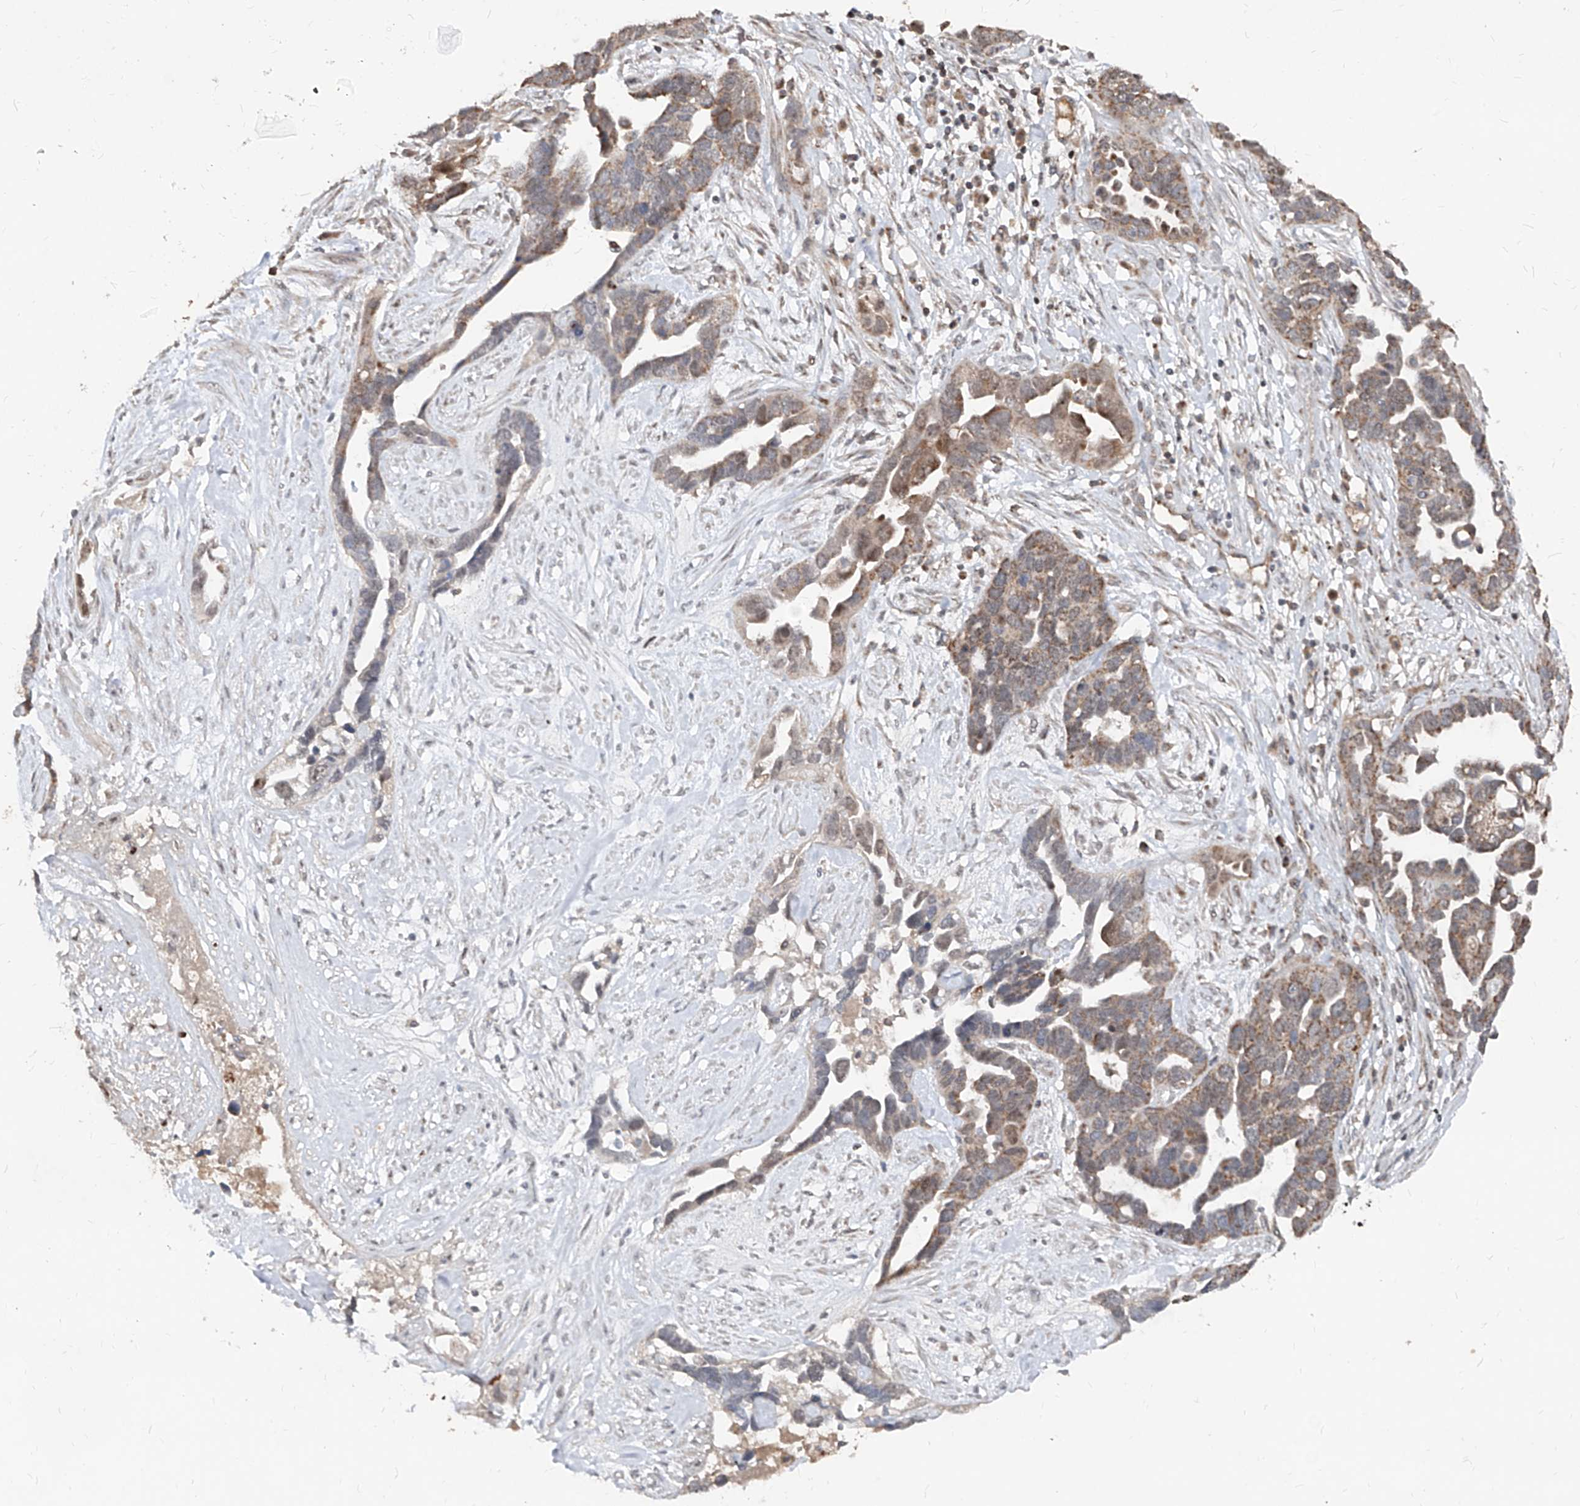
{"staining": {"intensity": "moderate", "quantity": "25%-75%", "location": "cytoplasmic/membranous"}, "tissue": "ovarian cancer", "cell_type": "Tumor cells", "image_type": "cancer", "snomed": [{"axis": "morphology", "description": "Cystadenocarcinoma, serous, NOS"}, {"axis": "topography", "description": "Ovary"}], "caption": "DAB immunohistochemical staining of serous cystadenocarcinoma (ovarian) displays moderate cytoplasmic/membranous protein positivity in approximately 25%-75% of tumor cells.", "gene": "NDUFB3", "patient": {"sex": "female", "age": 54}}